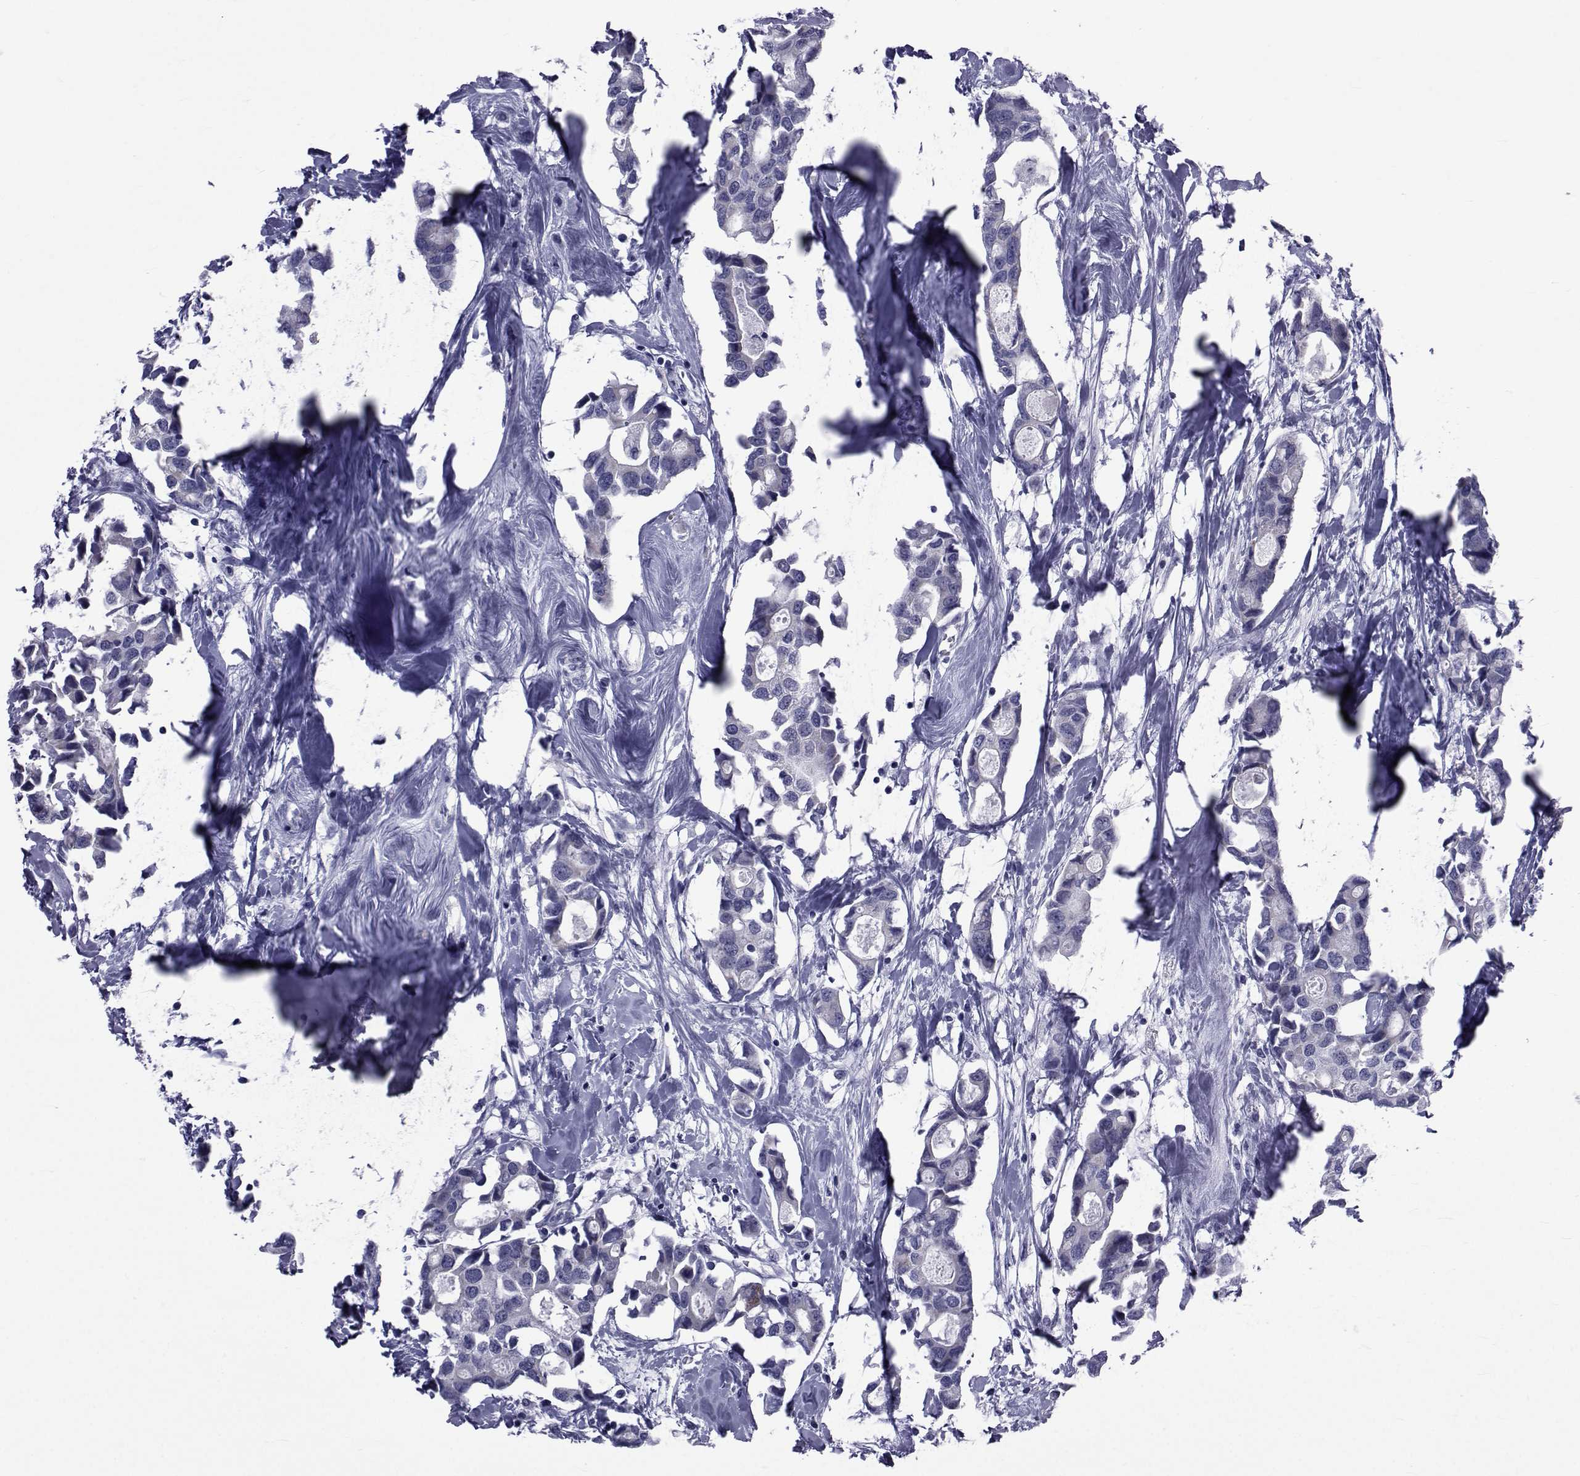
{"staining": {"intensity": "negative", "quantity": "none", "location": "none"}, "tissue": "breast cancer", "cell_type": "Tumor cells", "image_type": "cancer", "snomed": [{"axis": "morphology", "description": "Duct carcinoma"}, {"axis": "topography", "description": "Breast"}], "caption": "Histopathology image shows no protein positivity in tumor cells of infiltrating ductal carcinoma (breast) tissue.", "gene": "GKAP1", "patient": {"sex": "female", "age": 83}}